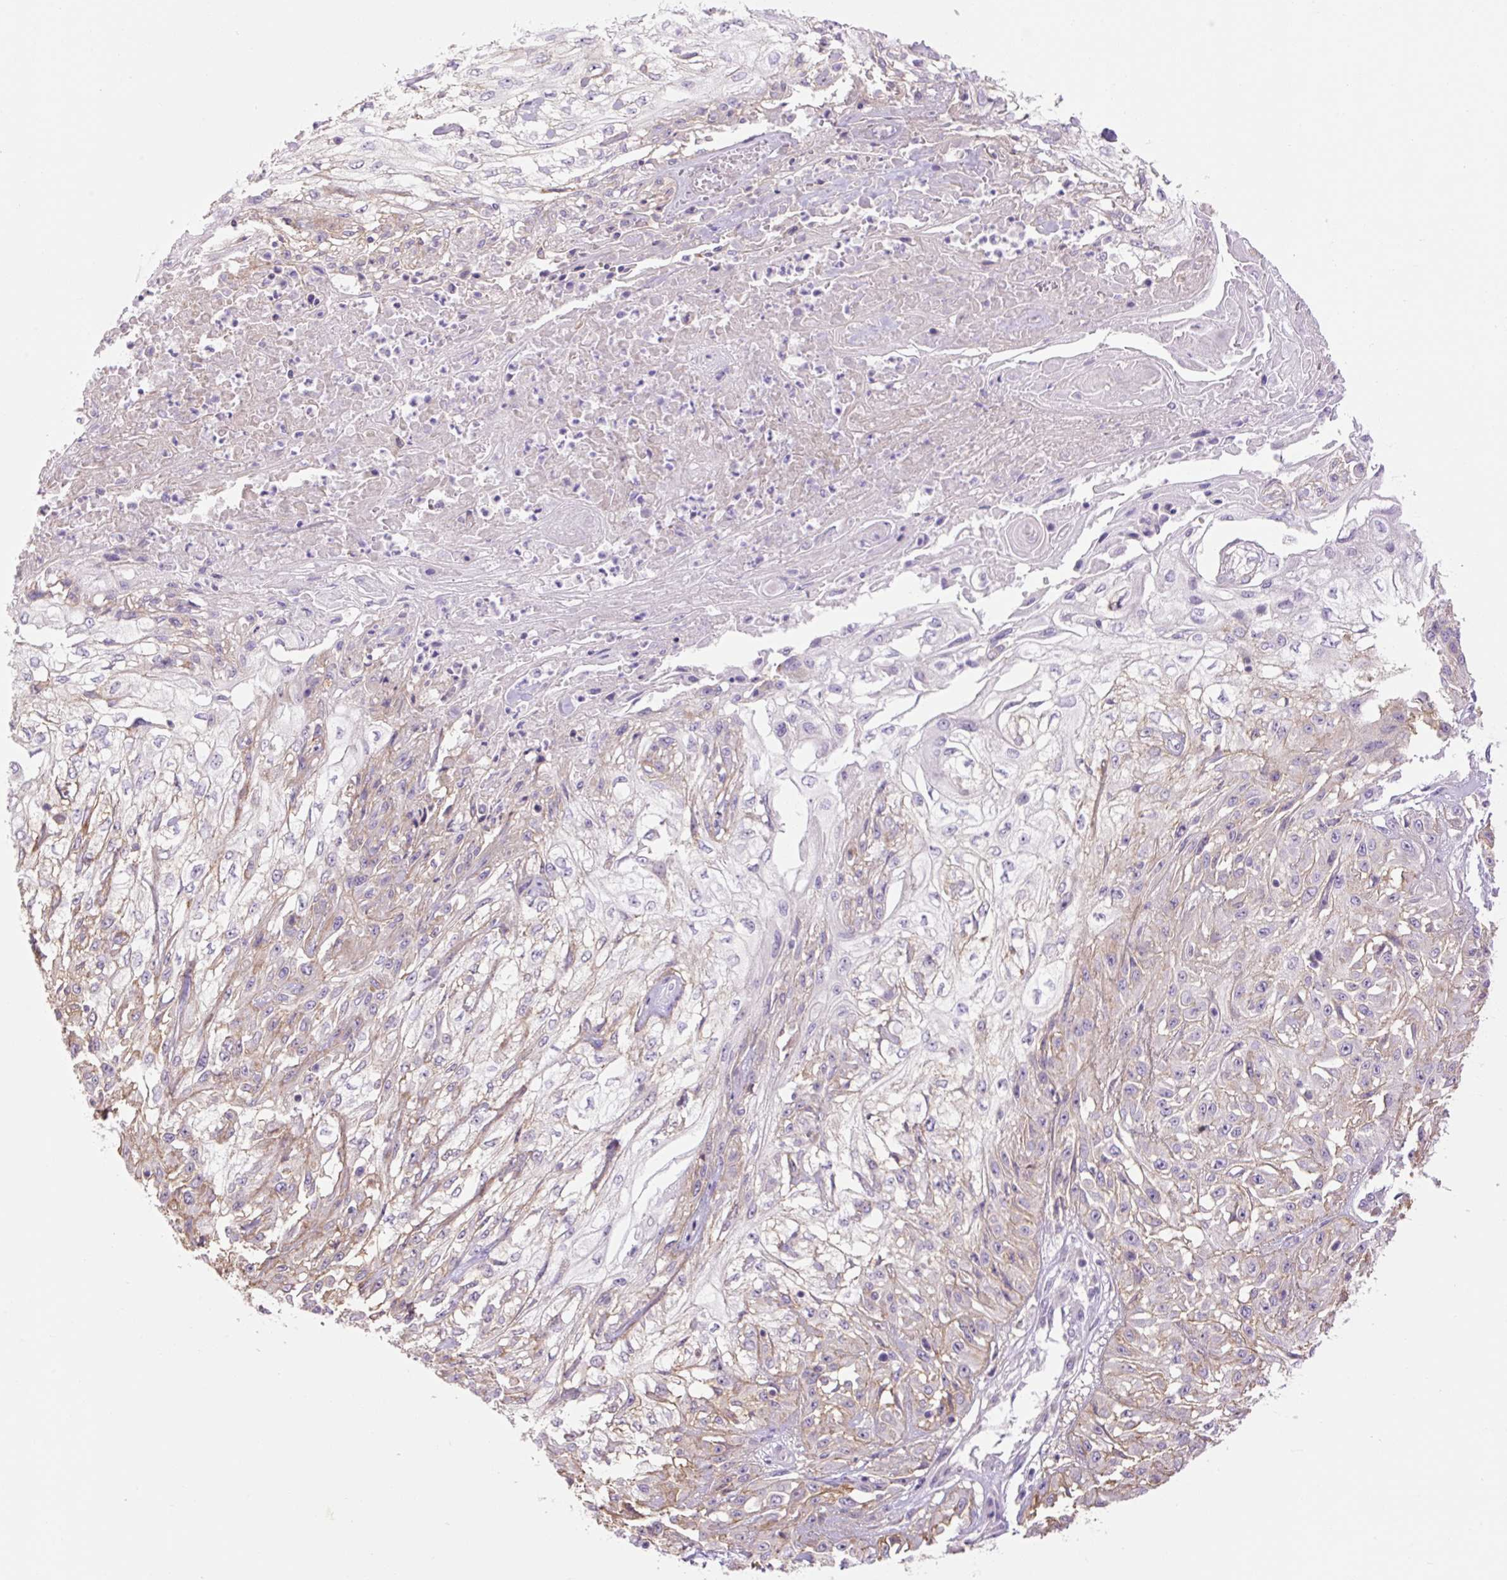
{"staining": {"intensity": "negative", "quantity": "none", "location": "none"}, "tissue": "skin cancer", "cell_type": "Tumor cells", "image_type": "cancer", "snomed": [{"axis": "morphology", "description": "Squamous cell carcinoma, NOS"}, {"axis": "morphology", "description": "Squamous cell carcinoma, metastatic, NOS"}, {"axis": "topography", "description": "Skin"}, {"axis": "topography", "description": "Lymph node"}], "caption": "The immunohistochemistry photomicrograph has no significant staining in tumor cells of skin cancer (metastatic squamous cell carcinoma) tissue.", "gene": "GRID2", "patient": {"sex": "male", "age": 75}}